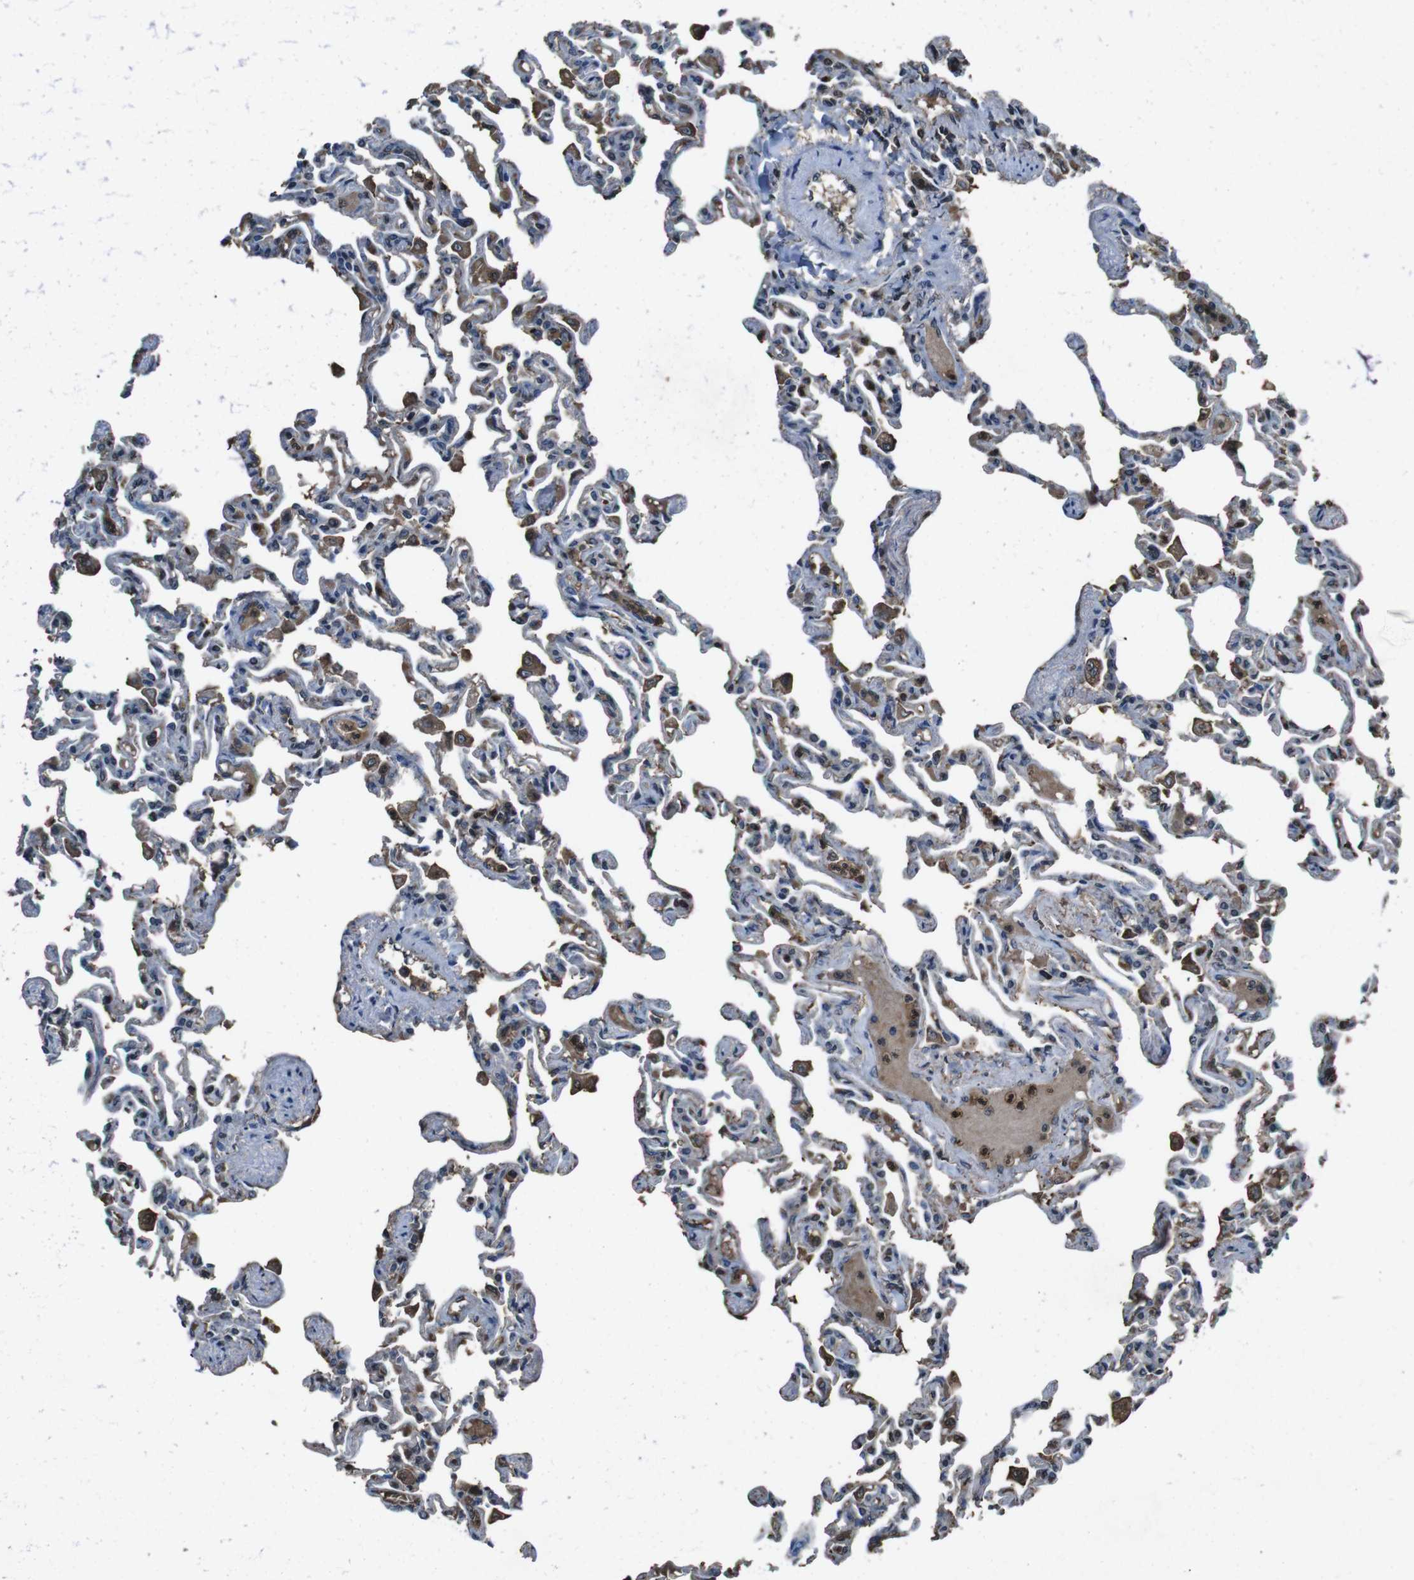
{"staining": {"intensity": "moderate", "quantity": "<25%", "location": "cytoplasmic/membranous"}, "tissue": "lung", "cell_type": "Alveolar cells", "image_type": "normal", "snomed": [{"axis": "morphology", "description": "Normal tissue, NOS"}, {"axis": "topography", "description": "Lung"}], "caption": "A brown stain highlights moderate cytoplasmic/membranous staining of a protein in alveolar cells of normal lung. (Stains: DAB in brown, nuclei in blue, Microscopy: brightfield microscopy at high magnification).", "gene": "UGT1A6", "patient": {"sex": "male", "age": 21}}